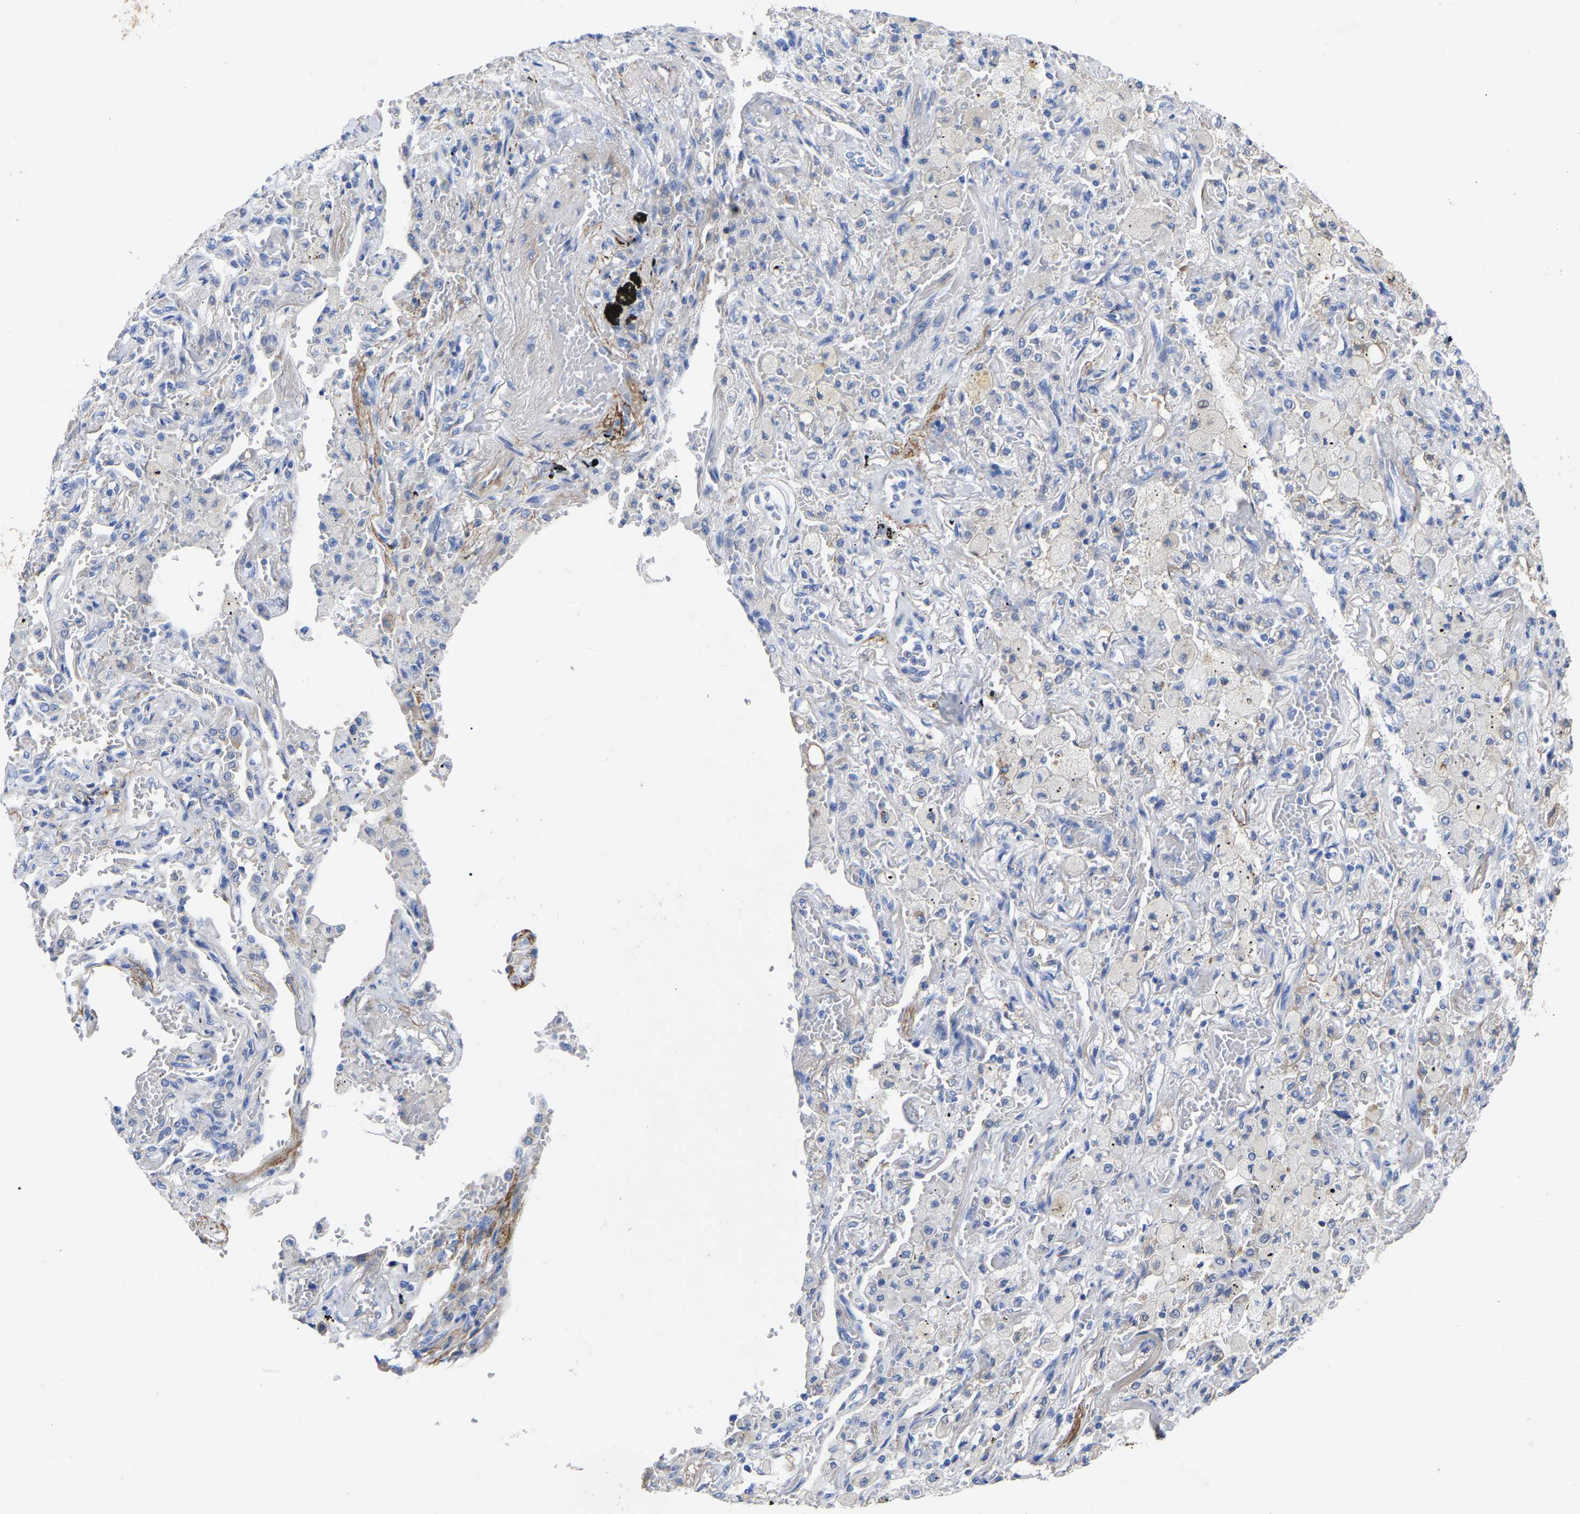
{"staining": {"intensity": "negative", "quantity": "none", "location": "none"}, "tissue": "lung cancer", "cell_type": "Tumor cells", "image_type": "cancer", "snomed": [{"axis": "morphology", "description": "Adenocarcinoma, NOS"}, {"axis": "topography", "description": "Lung"}], "caption": "An immunohistochemistry histopathology image of lung cancer (adenocarcinoma) is shown. There is no staining in tumor cells of lung cancer (adenocarcinoma). (Brightfield microscopy of DAB (3,3'-diaminobenzidine) immunohistochemistry at high magnification).", "gene": "STRIP2", "patient": {"sex": "female", "age": 65}}